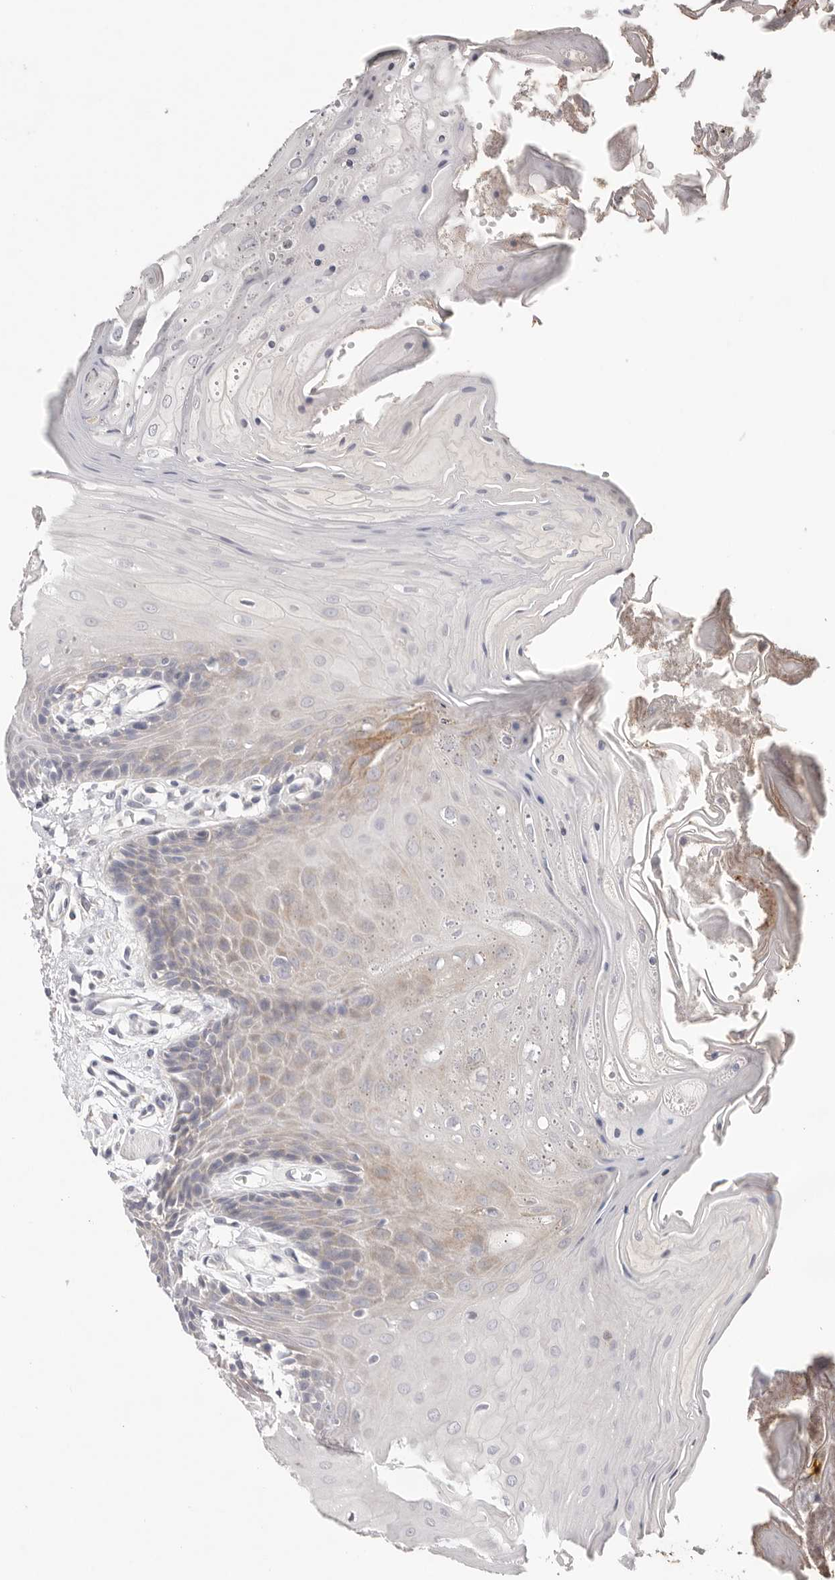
{"staining": {"intensity": "weak", "quantity": "<25%", "location": "cytoplasmic/membranous"}, "tissue": "oral mucosa", "cell_type": "Squamous epithelial cells", "image_type": "normal", "snomed": [{"axis": "morphology", "description": "Normal tissue, NOS"}, {"axis": "morphology", "description": "Squamous cell carcinoma, NOS"}, {"axis": "topography", "description": "Skeletal muscle"}, {"axis": "topography", "description": "Oral tissue"}, {"axis": "topography", "description": "Salivary gland"}, {"axis": "topography", "description": "Head-Neck"}], "caption": "IHC of unremarkable human oral mucosa shows no expression in squamous epithelial cells.", "gene": "WDR77", "patient": {"sex": "male", "age": 54}}